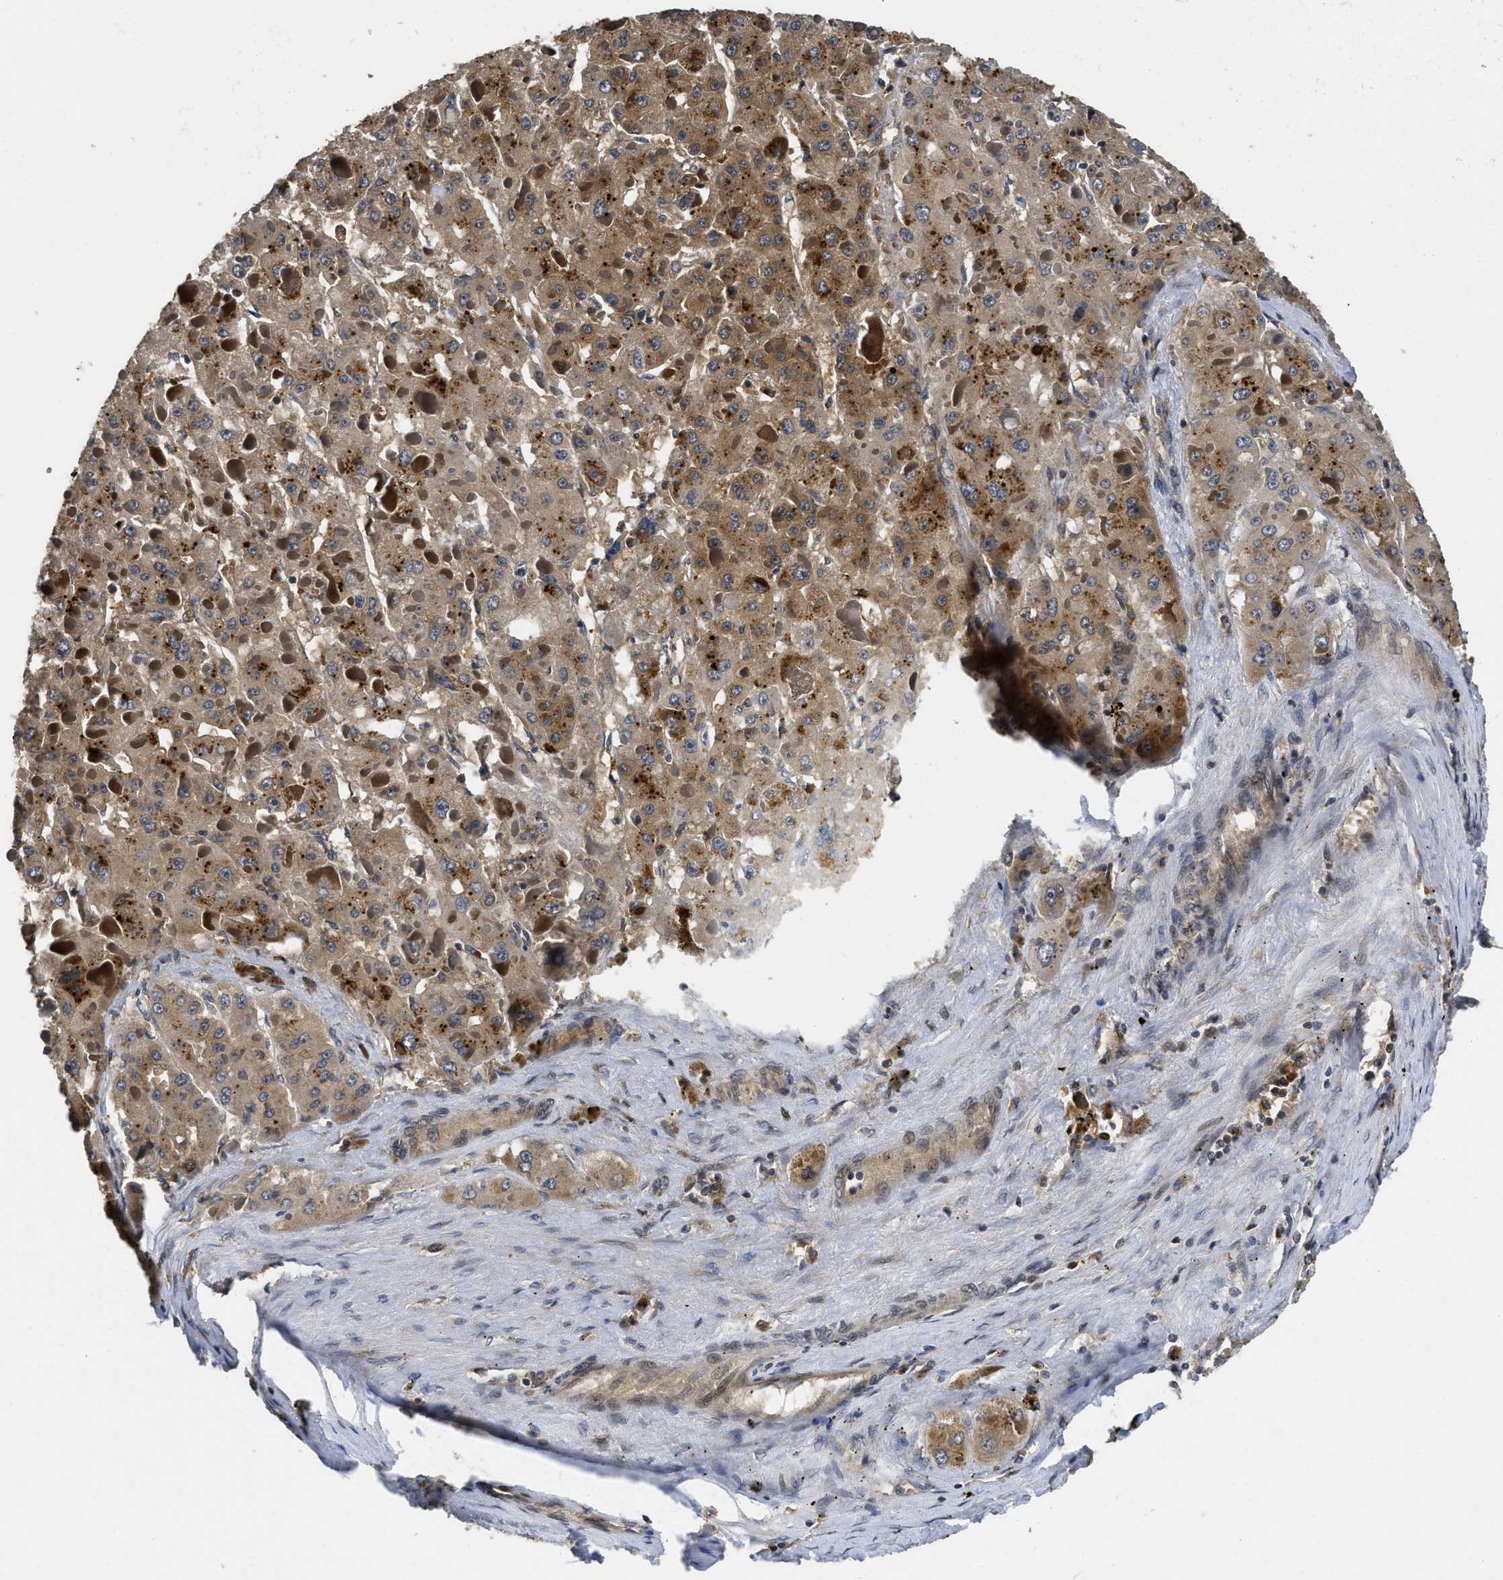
{"staining": {"intensity": "moderate", "quantity": ">75%", "location": "cytoplasmic/membranous"}, "tissue": "liver cancer", "cell_type": "Tumor cells", "image_type": "cancer", "snomed": [{"axis": "morphology", "description": "Carcinoma, Hepatocellular, NOS"}, {"axis": "topography", "description": "Liver"}], "caption": "Protein expression analysis of human liver cancer (hepatocellular carcinoma) reveals moderate cytoplasmic/membranous expression in about >75% of tumor cells. The staining was performed using DAB (3,3'-diaminobenzidine) to visualize the protein expression in brown, while the nuclei were stained in blue with hematoxylin (Magnification: 20x).", "gene": "ADSL", "patient": {"sex": "female", "age": 73}}